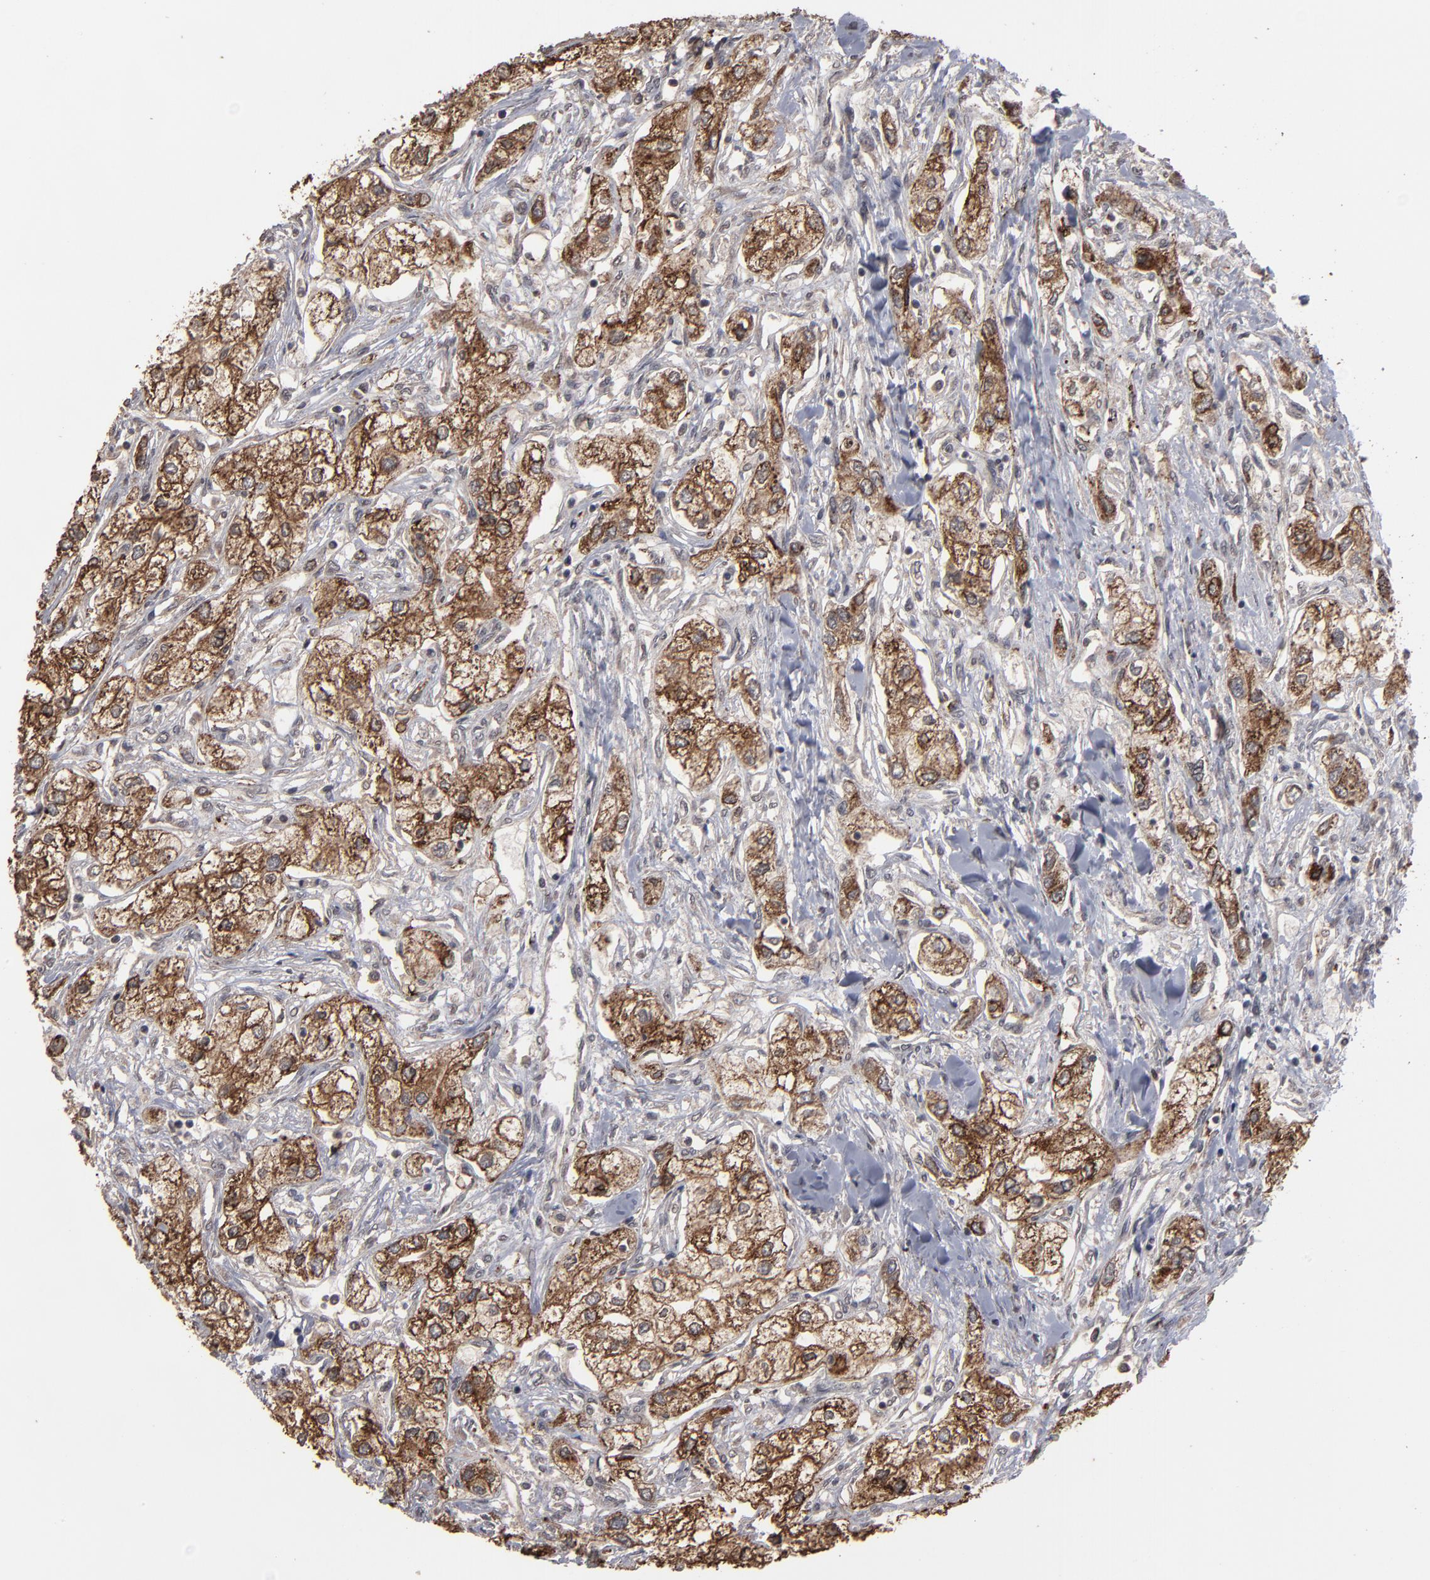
{"staining": {"intensity": "strong", "quantity": ">75%", "location": "cytoplasmic/membranous"}, "tissue": "renal cancer", "cell_type": "Tumor cells", "image_type": "cancer", "snomed": [{"axis": "morphology", "description": "Adenocarcinoma, NOS"}, {"axis": "topography", "description": "Kidney"}], "caption": "Strong cytoplasmic/membranous staining for a protein is identified in approximately >75% of tumor cells of adenocarcinoma (renal) using immunohistochemistry (IHC).", "gene": "SLC22A17", "patient": {"sex": "male", "age": 57}}